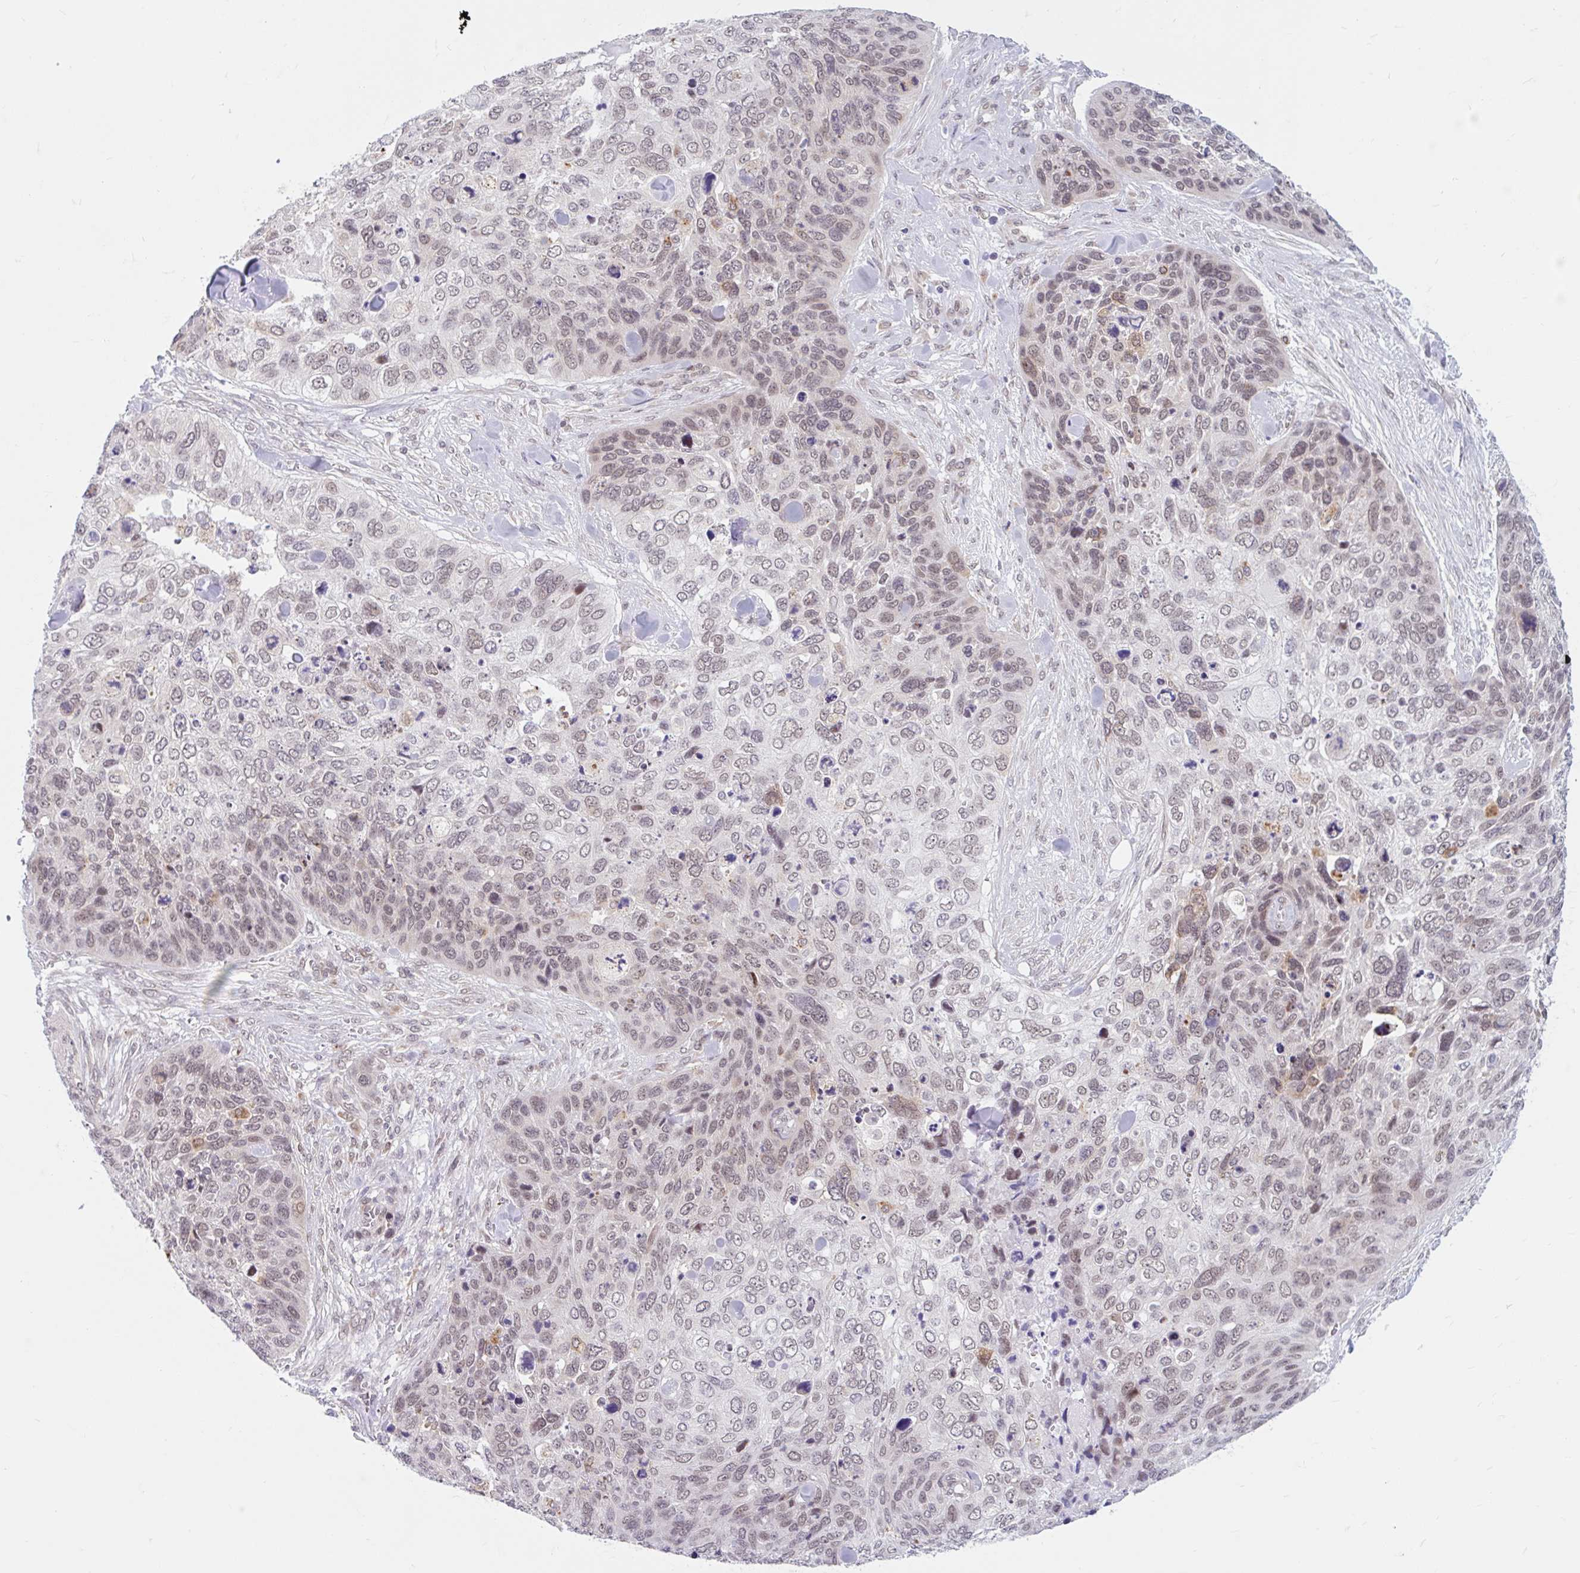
{"staining": {"intensity": "weak", "quantity": "<25%", "location": "cytoplasmic/membranous"}, "tissue": "skin cancer", "cell_type": "Tumor cells", "image_type": "cancer", "snomed": [{"axis": "morphology", "description": "Basal cell carcinoma"}, {"axis": "topography", "description": "Skin"}], "caption": "Tumor cells show no significant protein staining in skin basal cell carcinoma.", "gene": "SRSF10", "patient": {"sex": "female", "age": 74}}